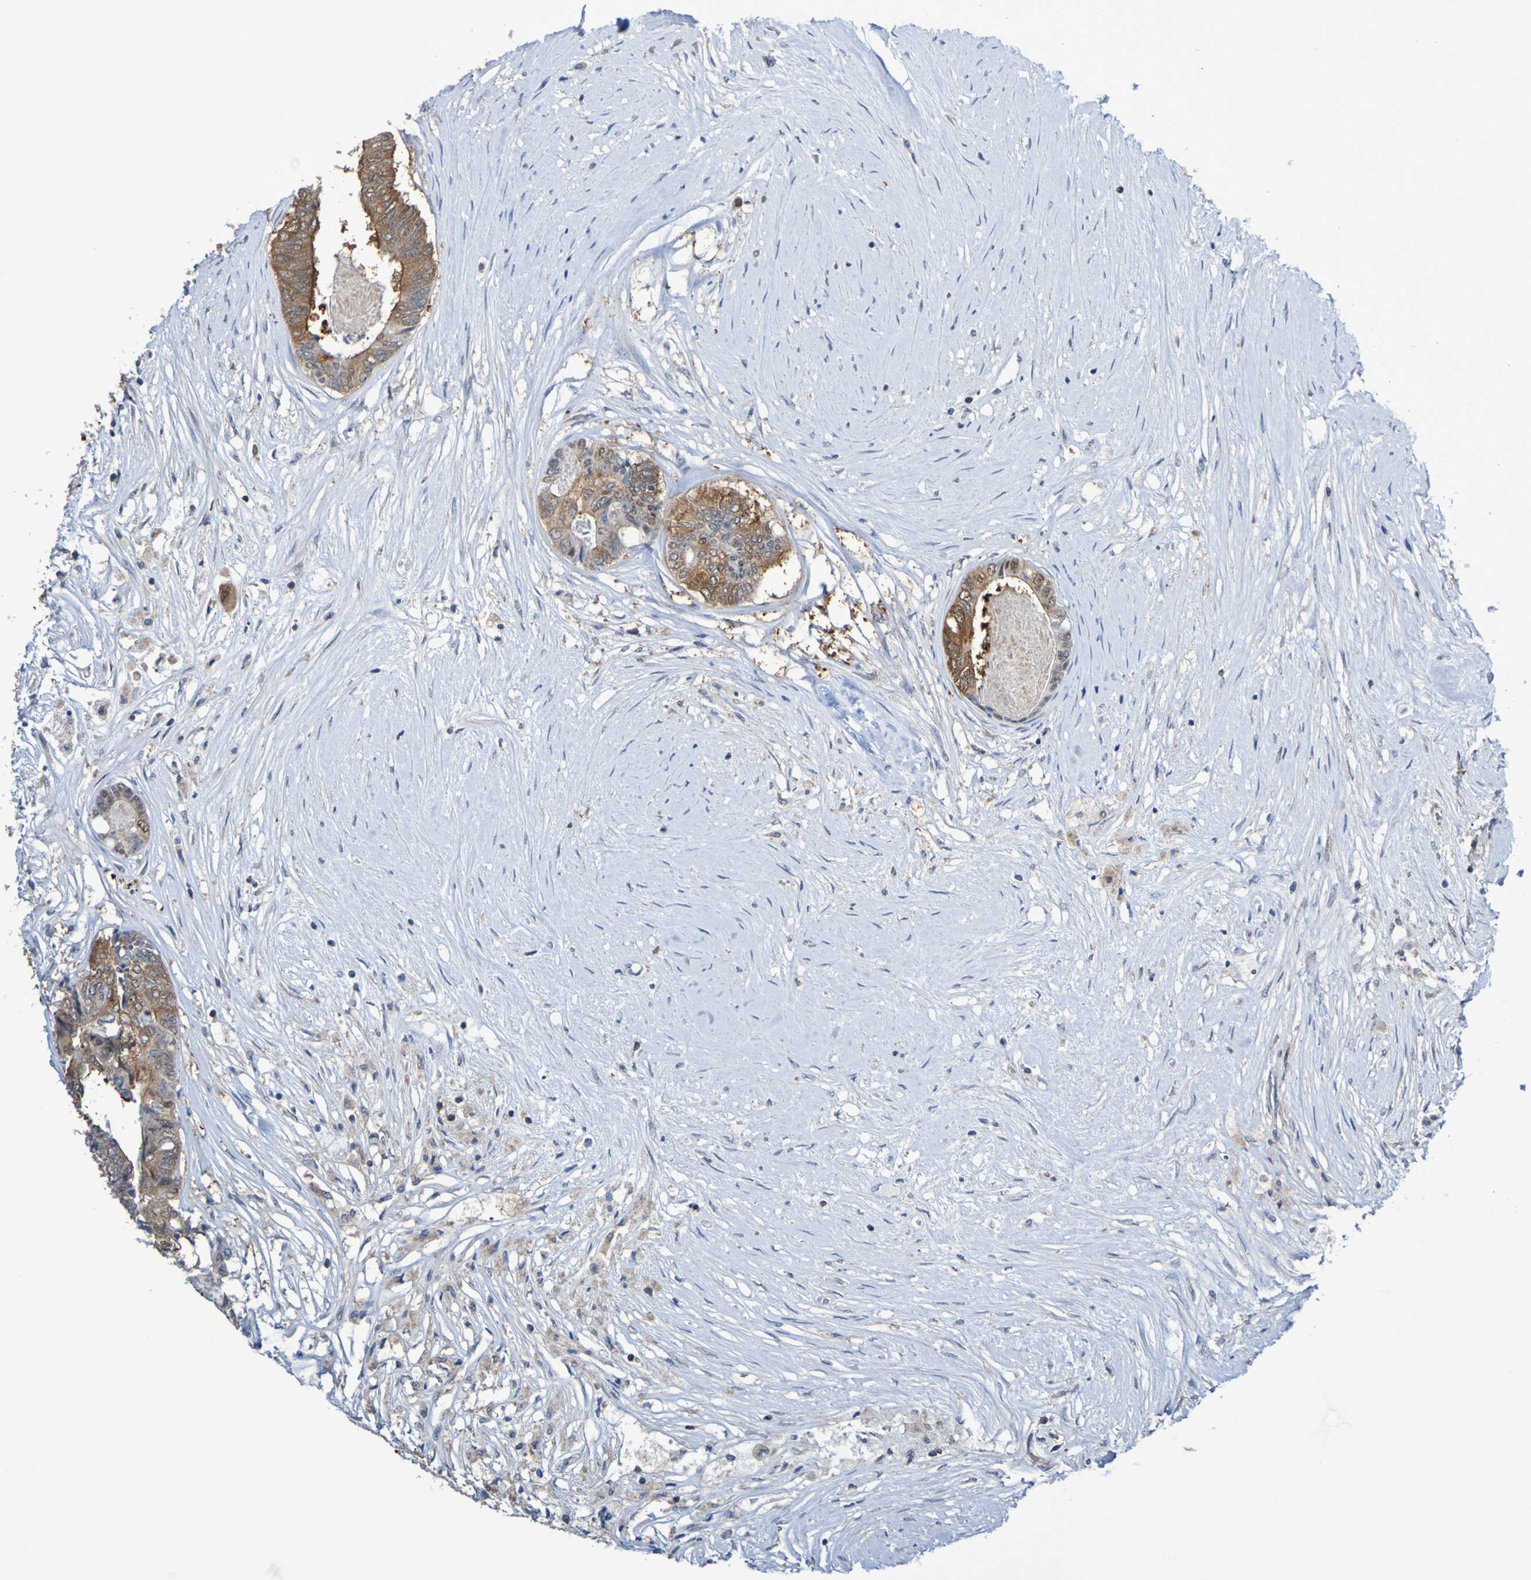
{"staining": {"intensity": "moderate", "quantity": ">75%", "location": "cytoplasmic/membranous"}, "tissue": "colorectal cancer", "cell_type": "Tumor cells", "image_type": "cancer", "snomed": [{"axis": "morphology", "description": "Adenocarcinoma, NOS"}, {"axis": "topography", "description": "Rectum"}], "caption": "Moderate cytoplasmic/membranous expression is present in approximately >75% of tumor cells in colorectal cancer (adenocarcinoma).", "gene": "ATIC", "patient": {"sex": "male", "age": 63}}